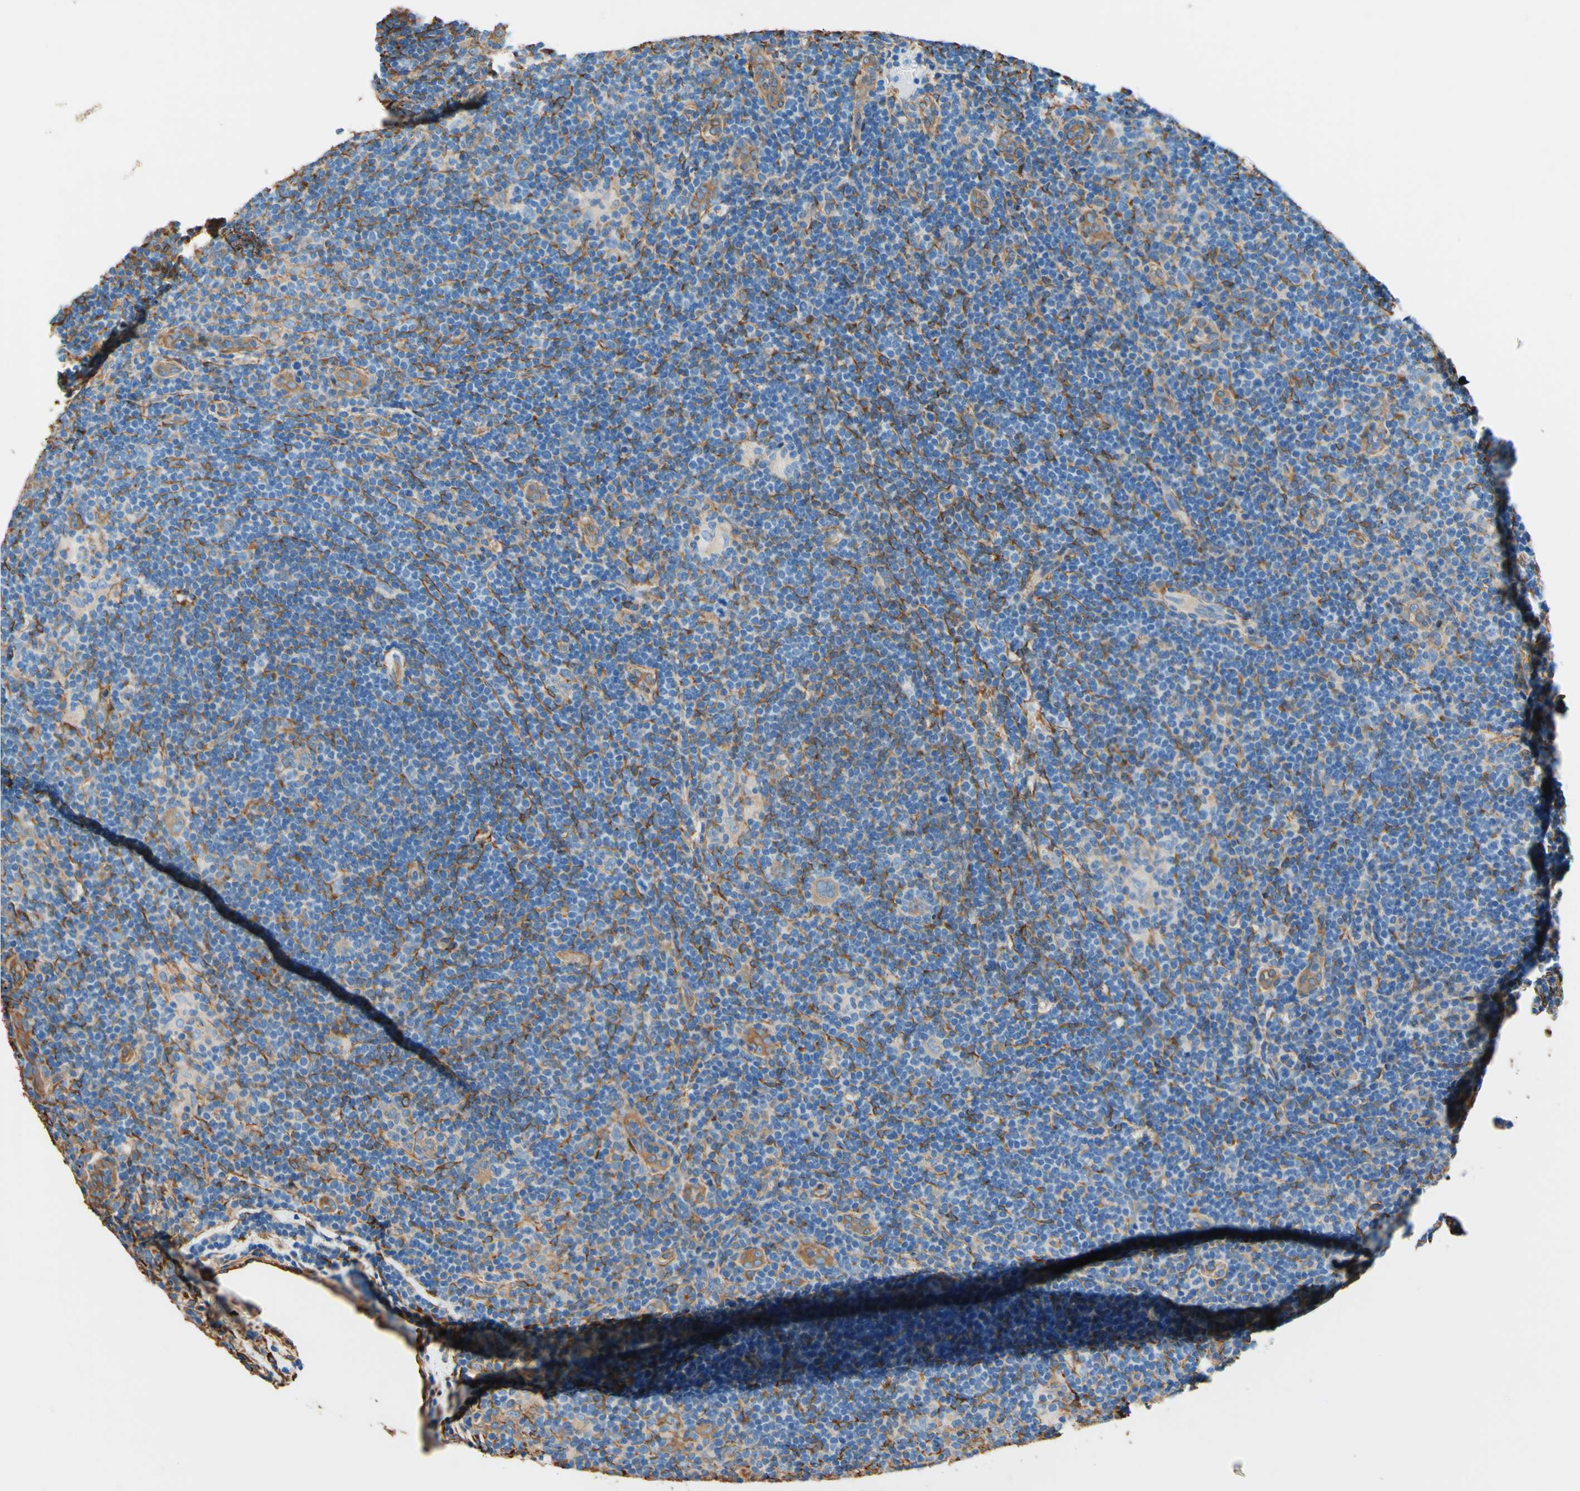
{"staining": {"intensity": "weak", "quantity": ">75%", "location": "cytoplasmic/membranous"}, "tissue": "lymphoma", "cell_type": "Tumor cells", "image_type": "cancer", "snomed": [{"axis": "morphology", "description": "Hodgkin's disease, NOS"}, {"axis": "topography", "description": "Lymph node"}], "caption": "Brown immunohistochemical staining in lymphoma shows weak cytoplasmic/membranous positivity in approximately >75% of tumor cells.", "gene": "DPYSL3", "patient": {"sex": "female", "age": 57}}